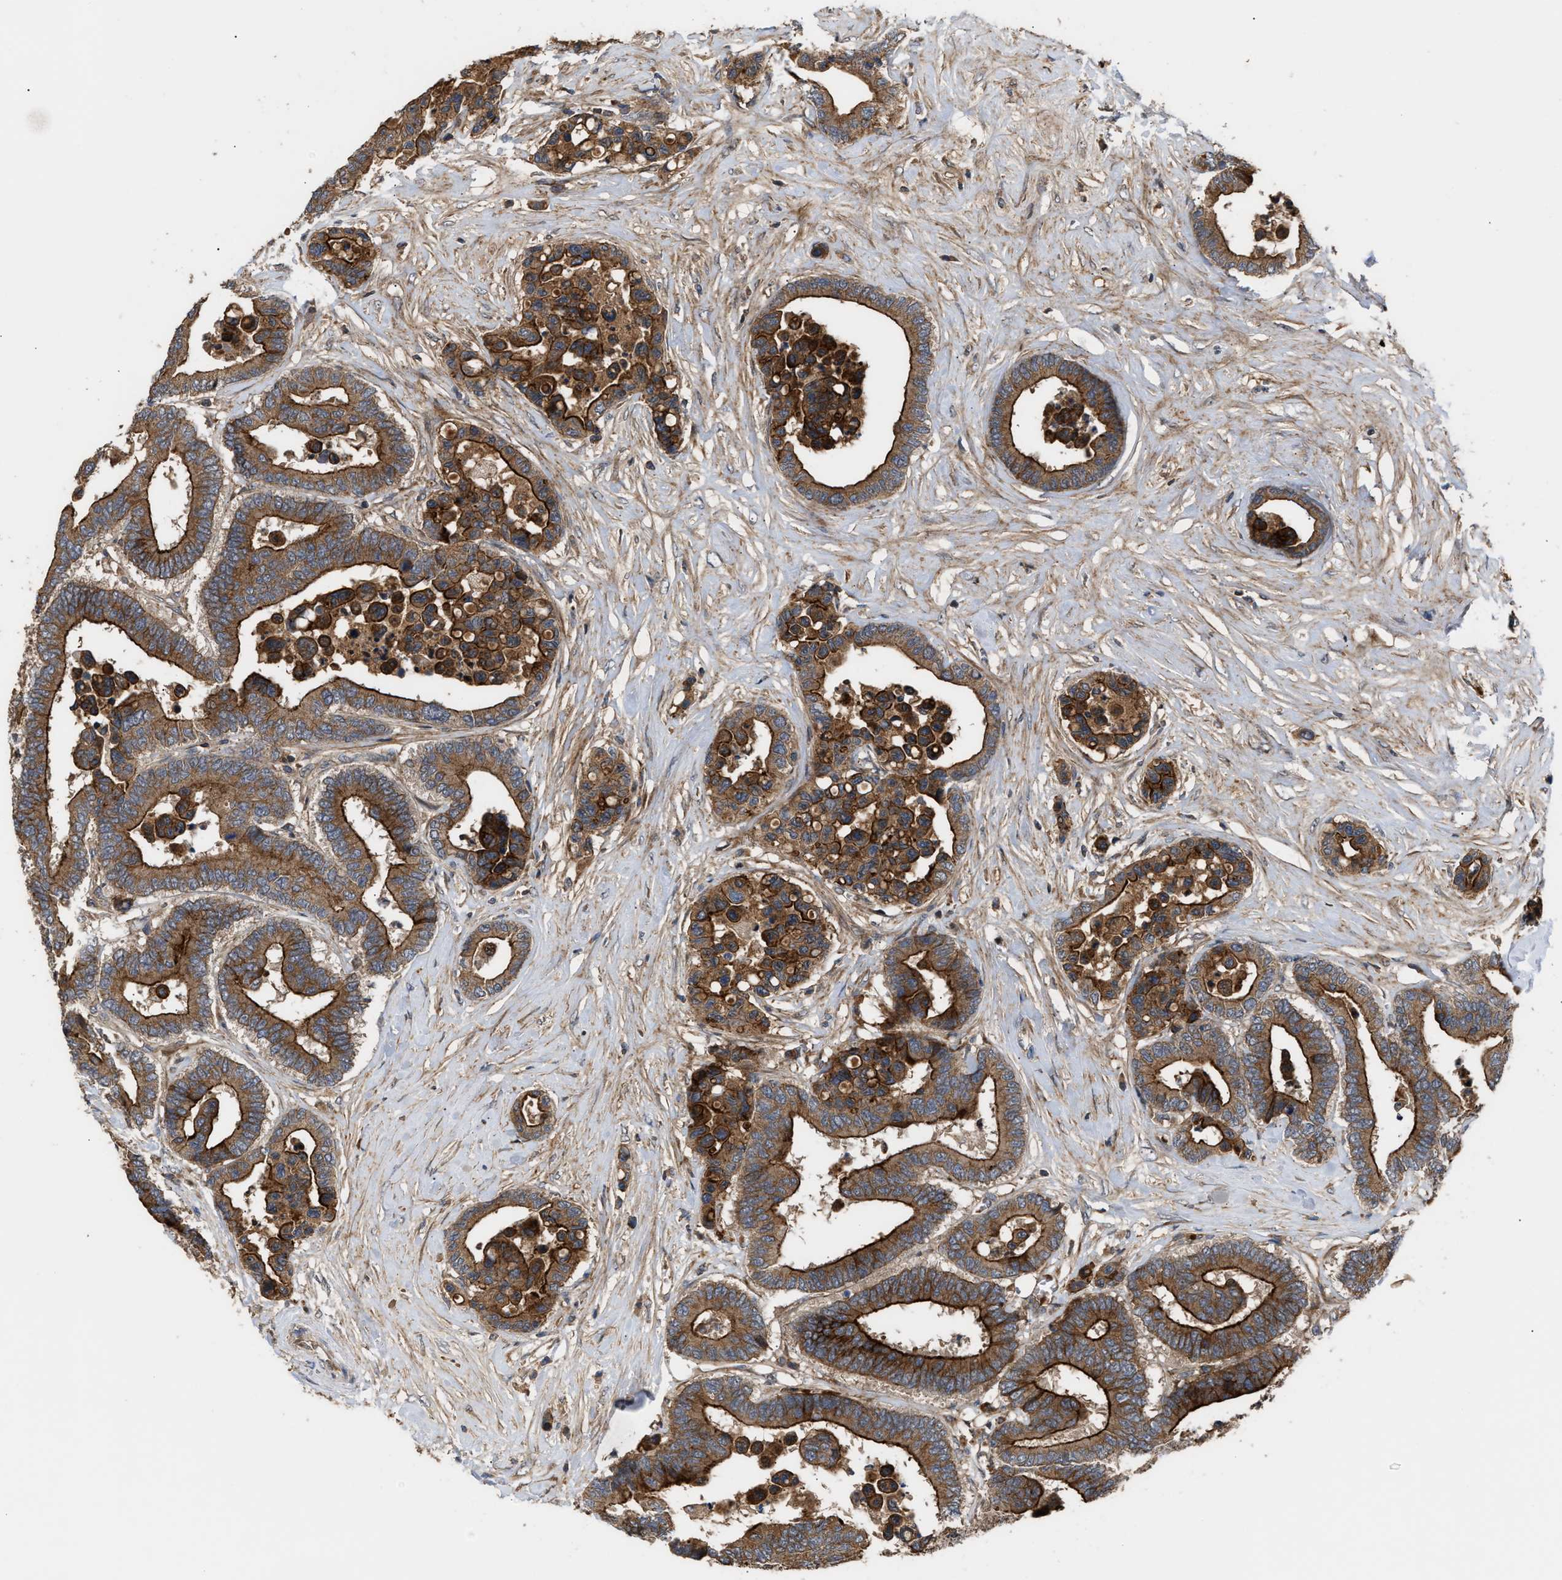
{"staining": {"intensity": "strong", "quantity": ">75%", "location": "cytoplasmic/membranous"}, "tissue": "colorectal cancer", "cell_type": "Tumor cells", "image_type": "cancer", "snomed": [{"axis": "morphology", "description": "Normal tissue, NOS"}, {"axis": "morphology", "description": "Adenocarcinoma, NOS"}, {"axis": "topography", "description": "Colon"}], "caption": "Strong cytoplasmic/membranous staining for a protein is appreciated in approximately >75% of tumor cells of colorectal cancer (adenocarcinoma) using immunohistochemistry (IHC).", "gene": "STAU1", "patient": {"sex": "male", "age": 82}}